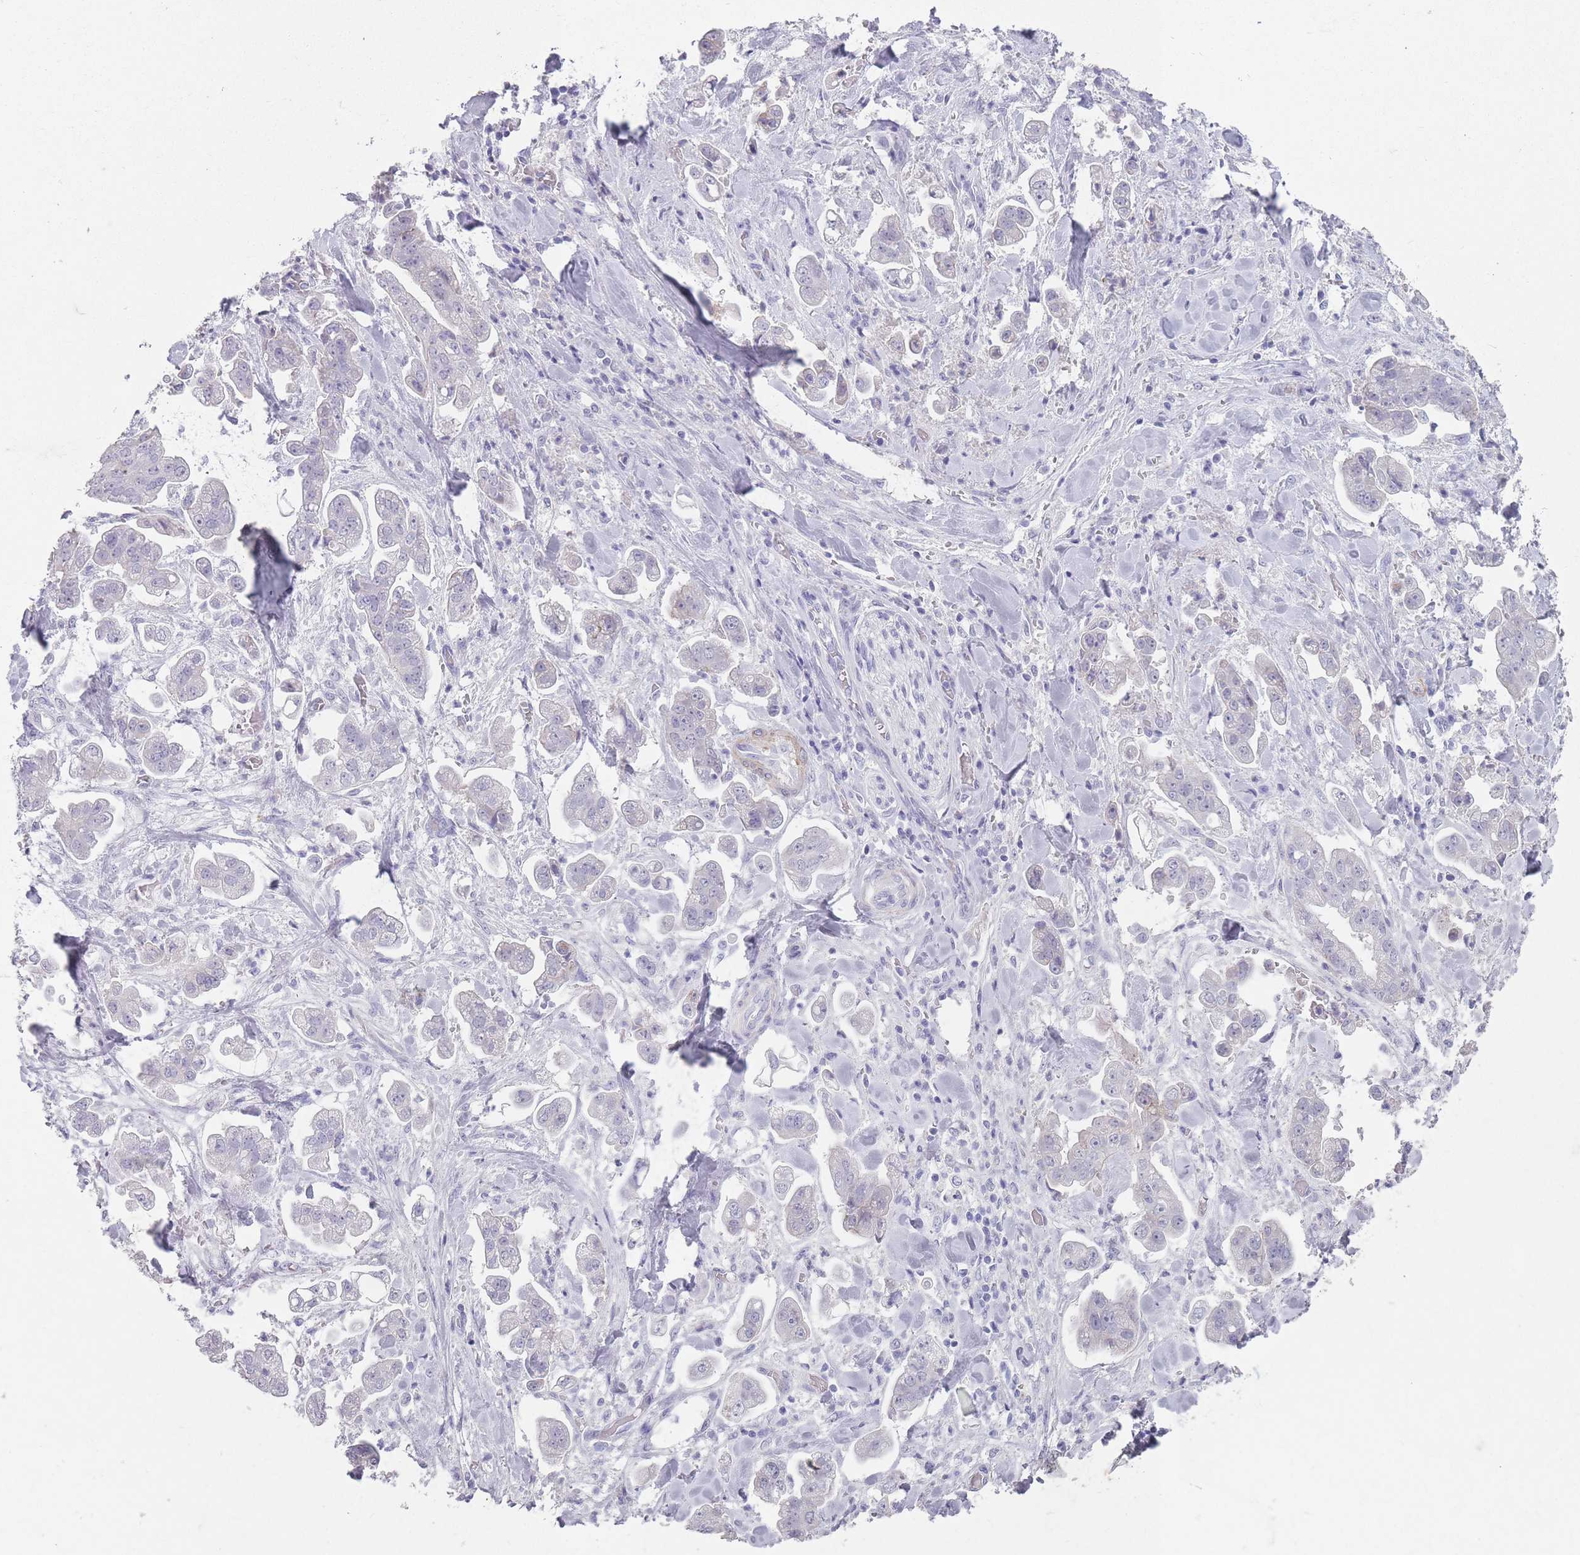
{"staining": {"intensity": "negative", "quantity": "none", "location": "none"}, "tissue": "stomach cancer", "cell_type": "Tumor cells", "image_type": "cancer", "snomed": [{"axis": "morphology", "description": "Adenocarcinoma, NOS"}, {"axis": "topography", "description": "Stomach"}], "caption": "A micrograph of stomach cancer stained for a protein exhibits no brown staining in tumor cells.", "gene": "RHBG", "patient": {"sex": "male", "age": 62}}